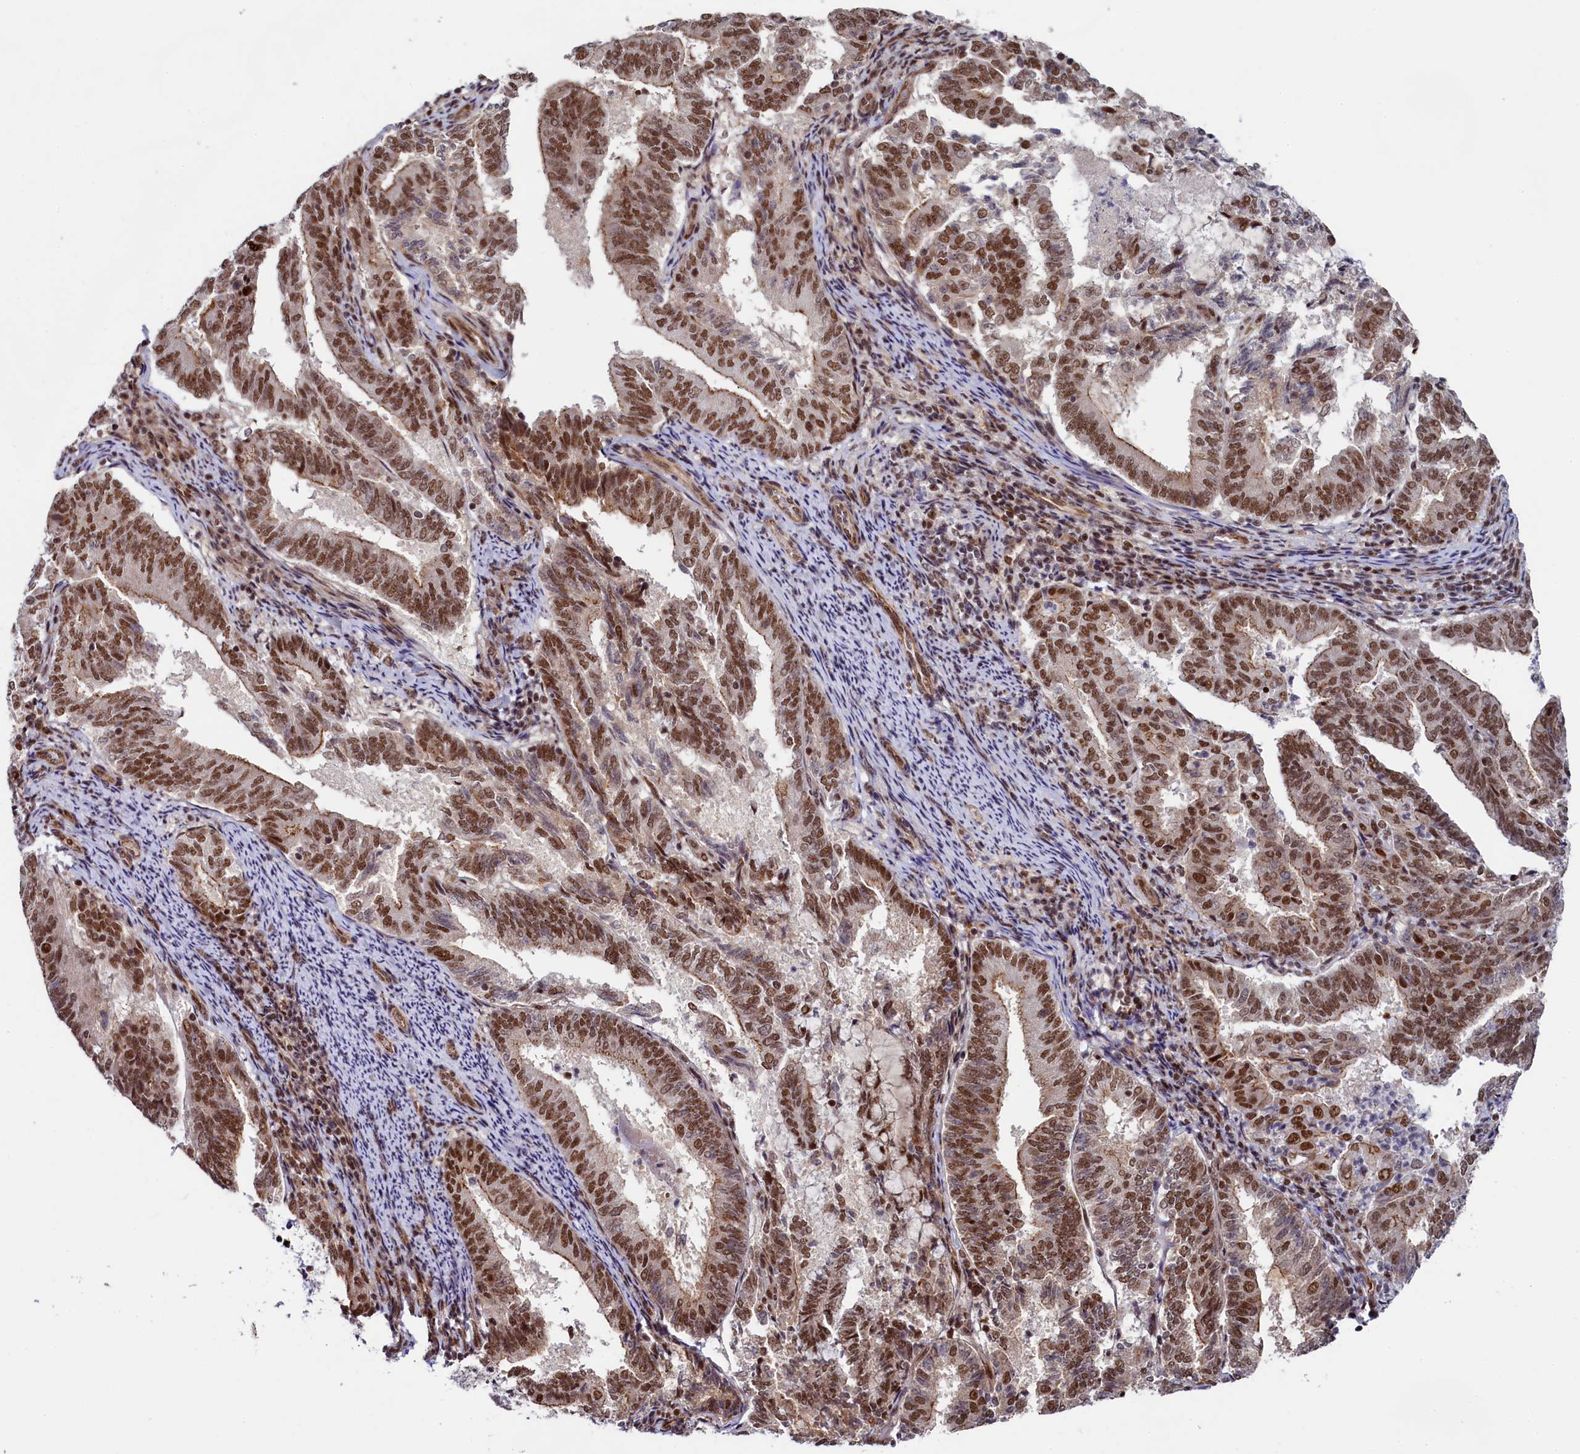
{"staining": {"intensity": "moderate", "quantity": ">75%", "location": "cytoplasmic/membranous,nuclear"}, "tissue": "endometrial cancer", "cell_type": "Tumor cells", "image_type": "cancer", "snomed": [{"axis": "morphology", "description": "Adenocarcinoma, NOS"}, {"axis": "topography", "description": "Endometrium"}], "caption": "Immunohistochemical staining of endometrial cancer displays medium levels of moderate cytoplasmic/membranous and nuclear protein staining in about >75% of tumor cells.", "gene": "LEO1", "patient": {"sex": "female", "age": 80}}